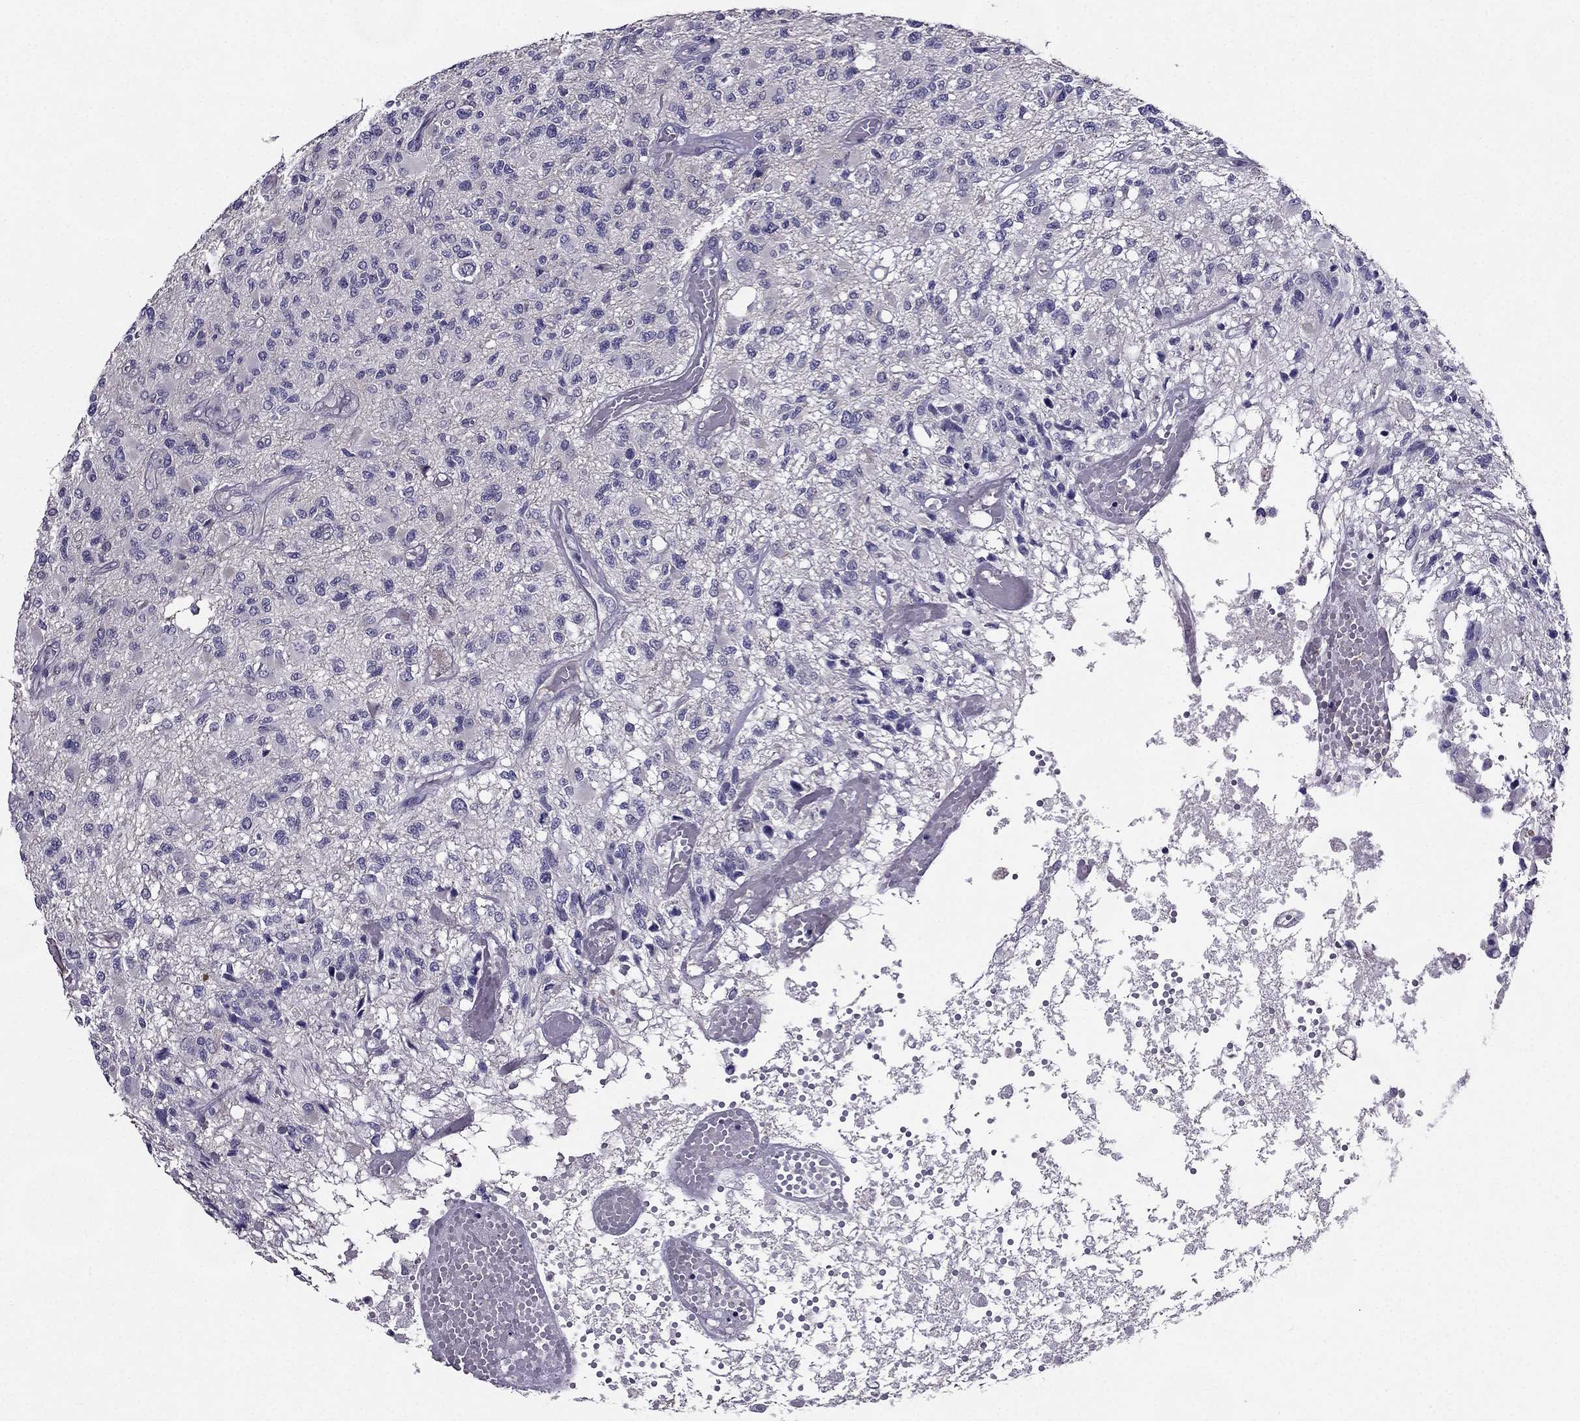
{"staining": {"intensity": "negative", "quantity": "none", "location": "none"}, "tissue": "glioma", "cell_type": "Tumor cells", "image_type": "cancer", "snomed": [{"axis": "morphology", "description": "Glioma, malignant, High grade"}, {"axis": "topography", "description": "Brain"}], "caption": "Immunohistochemistry histopathology image of neoplastic tissue: human malignant glioma (high-grade) stained with DAB (3,3'-diaminobenzidine) demonstrates no significant protein expression in tumor cells.", "gene": "DUSP15", "patient": {"sex": "female", "age": 63}}